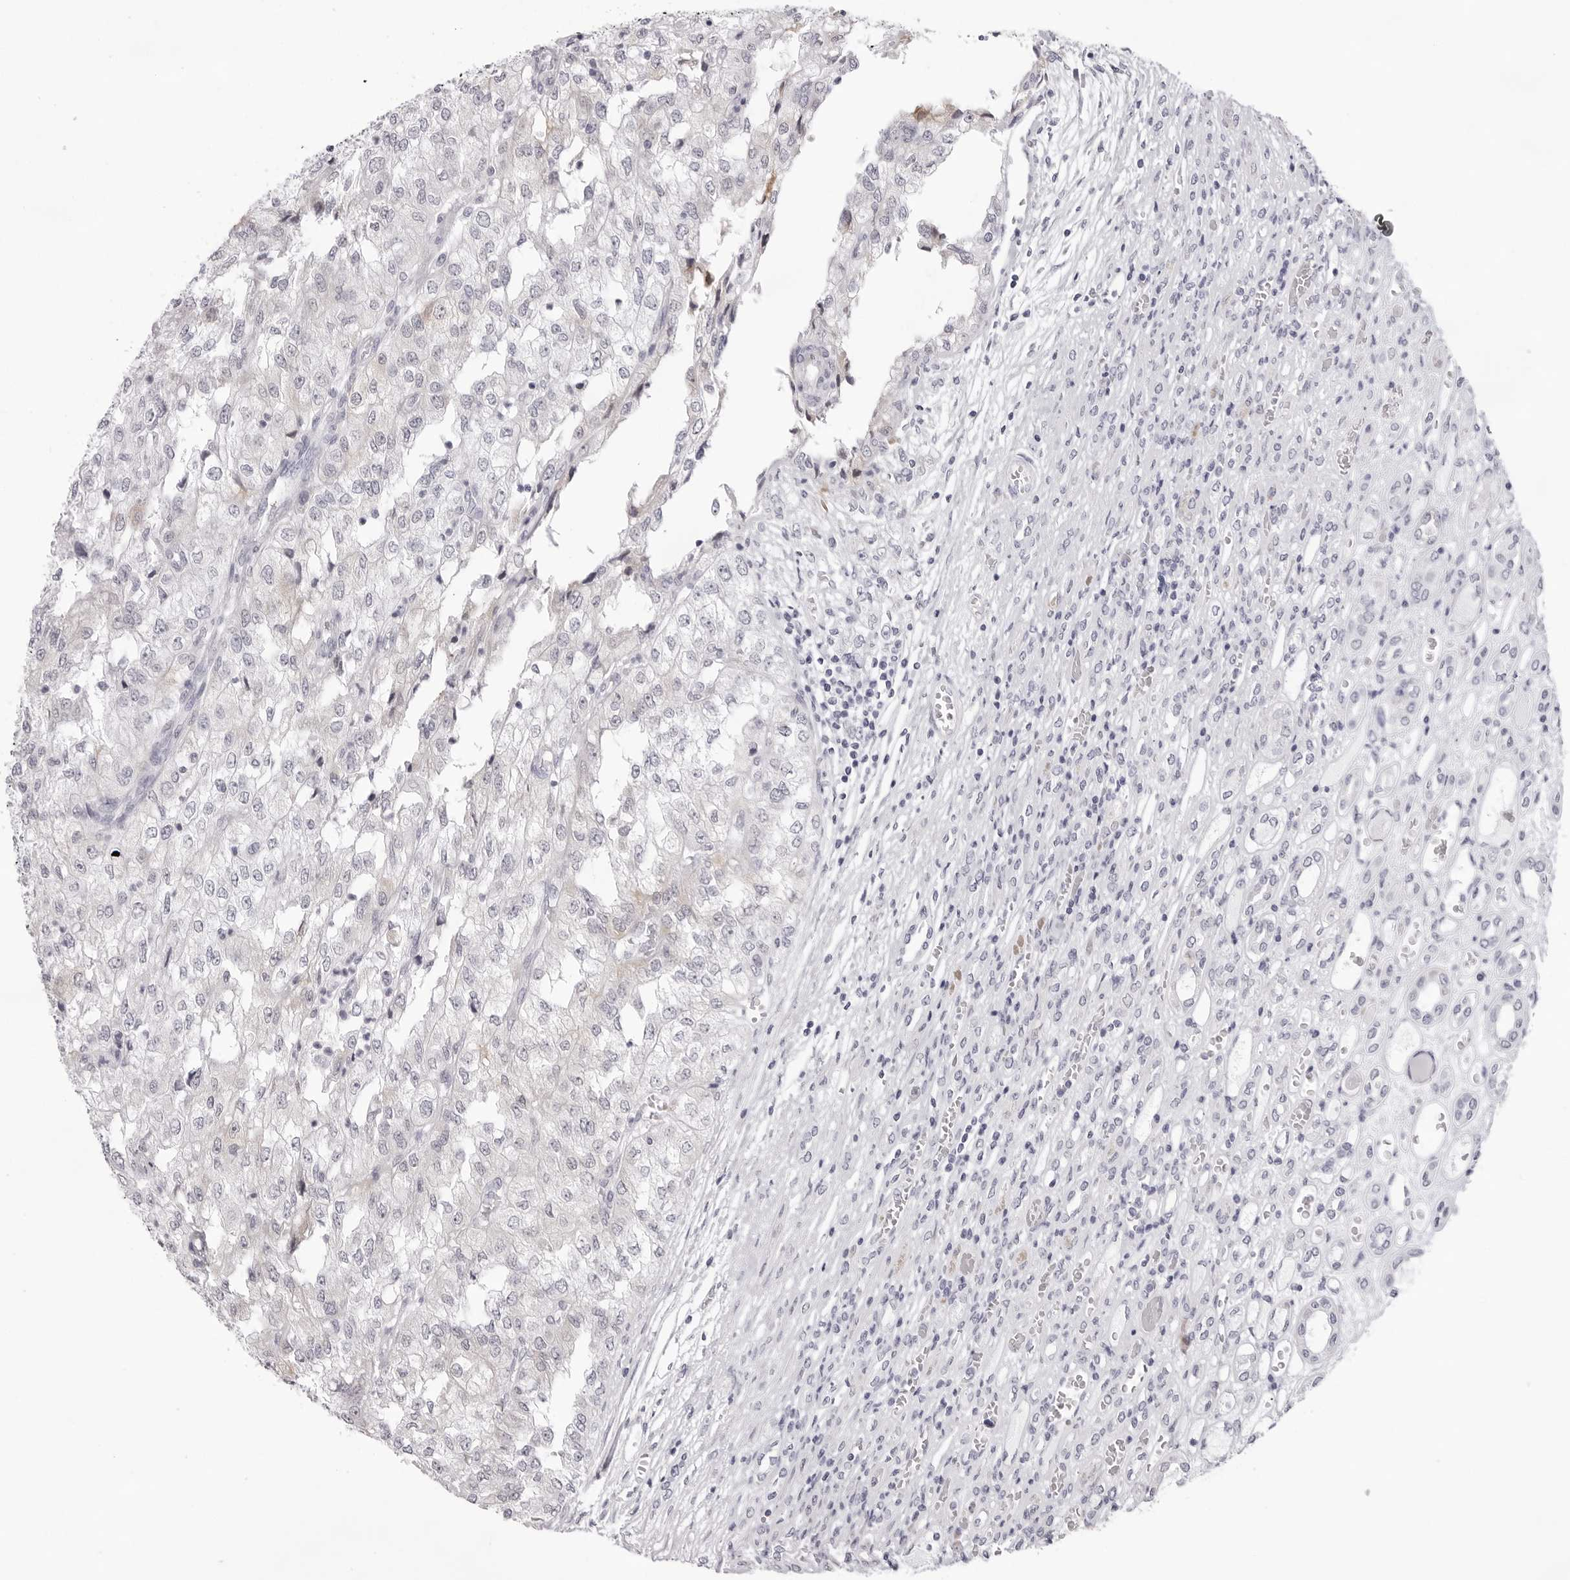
{"staining": {"intensity": "negative", "quantity": "none", "location": "none"}, "tissue": "renal cancer", "cell_type": "Tumor cells", "image_type": "cancer", "snomed": [{"axis": "morphology", "description": "Adenocarcinoma, NOS"}, {"axis": "topography", "description": "Kidney"}], "caption": "High magnification brightfield microscopy of adenocarcinoma (renal) stained with DAB (3,3'-diaminobenzidine) (brown) and counterstained with hematoxylin (blue): tumor cells show no significant staining. (DAB (3,3'-diaminobenzidine) immunohistochemistry (IHC), high magnification).", "gene": "SMIM2", "patient": {"sex": "female", "age": 54}}